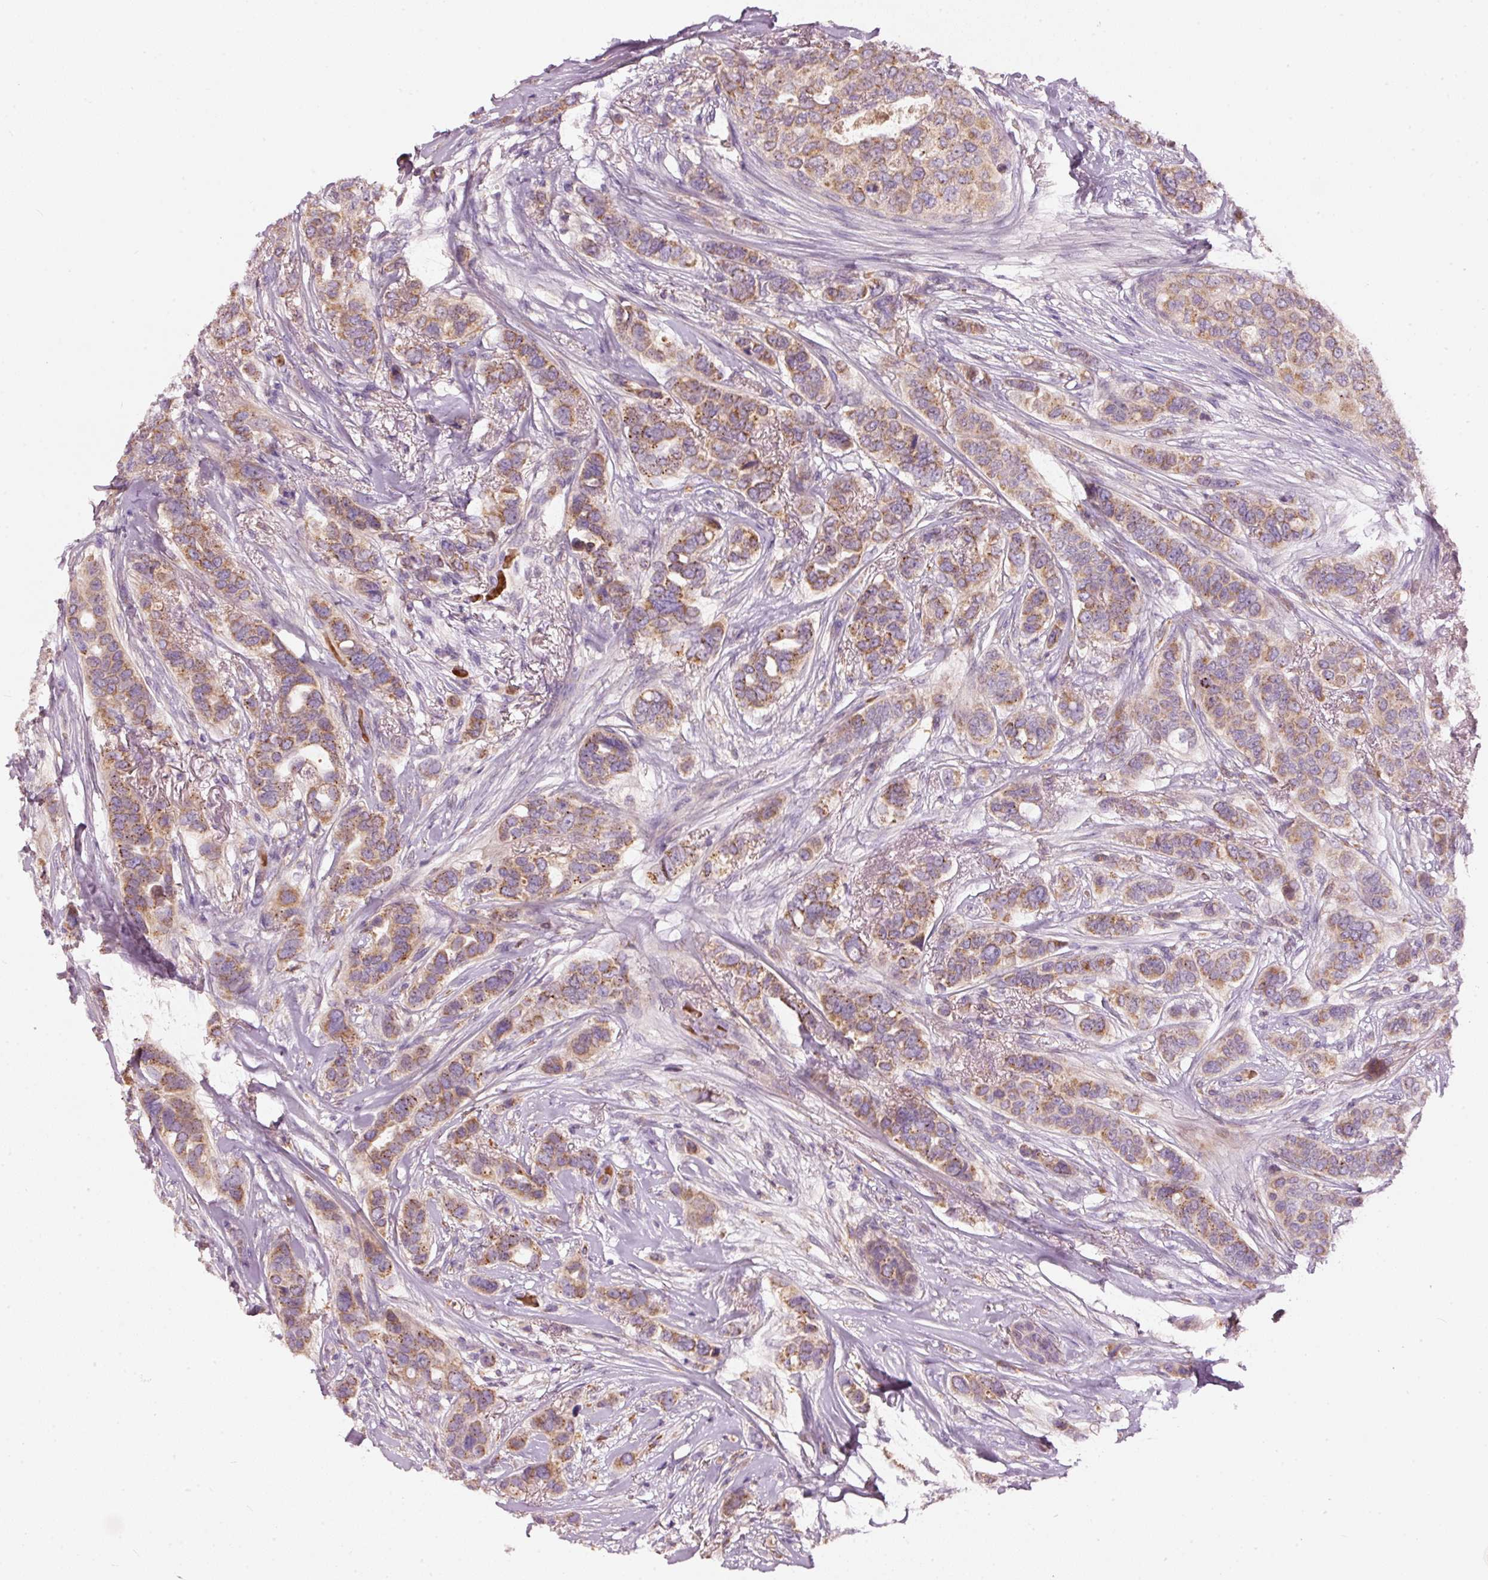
{"staining": {"intensity": "moderate", "quantity": ">75%", "location": "cytoplasmic/membranous"}, "tissue": "breast cancer", "cell_type": "Tumor cells", "image_type": "cancer", "snomed": [{"axis": "morphology", "description": "Lobular carcinoma"}, {"axis": "topography", "description": "Breast"}], "caption": "High-power microscopy captured an immunohistochemistry (IHC) image of breast cancer, revealing moderate cytoplasmic/membranous positivity in about >75% of tumor cells. (DAB (3,3'-diaminobenzidine) IHC with brightfield microscopy, high magnification).", "gene": "KLHL21", "patient": {"sex": "female", "age": 51}}